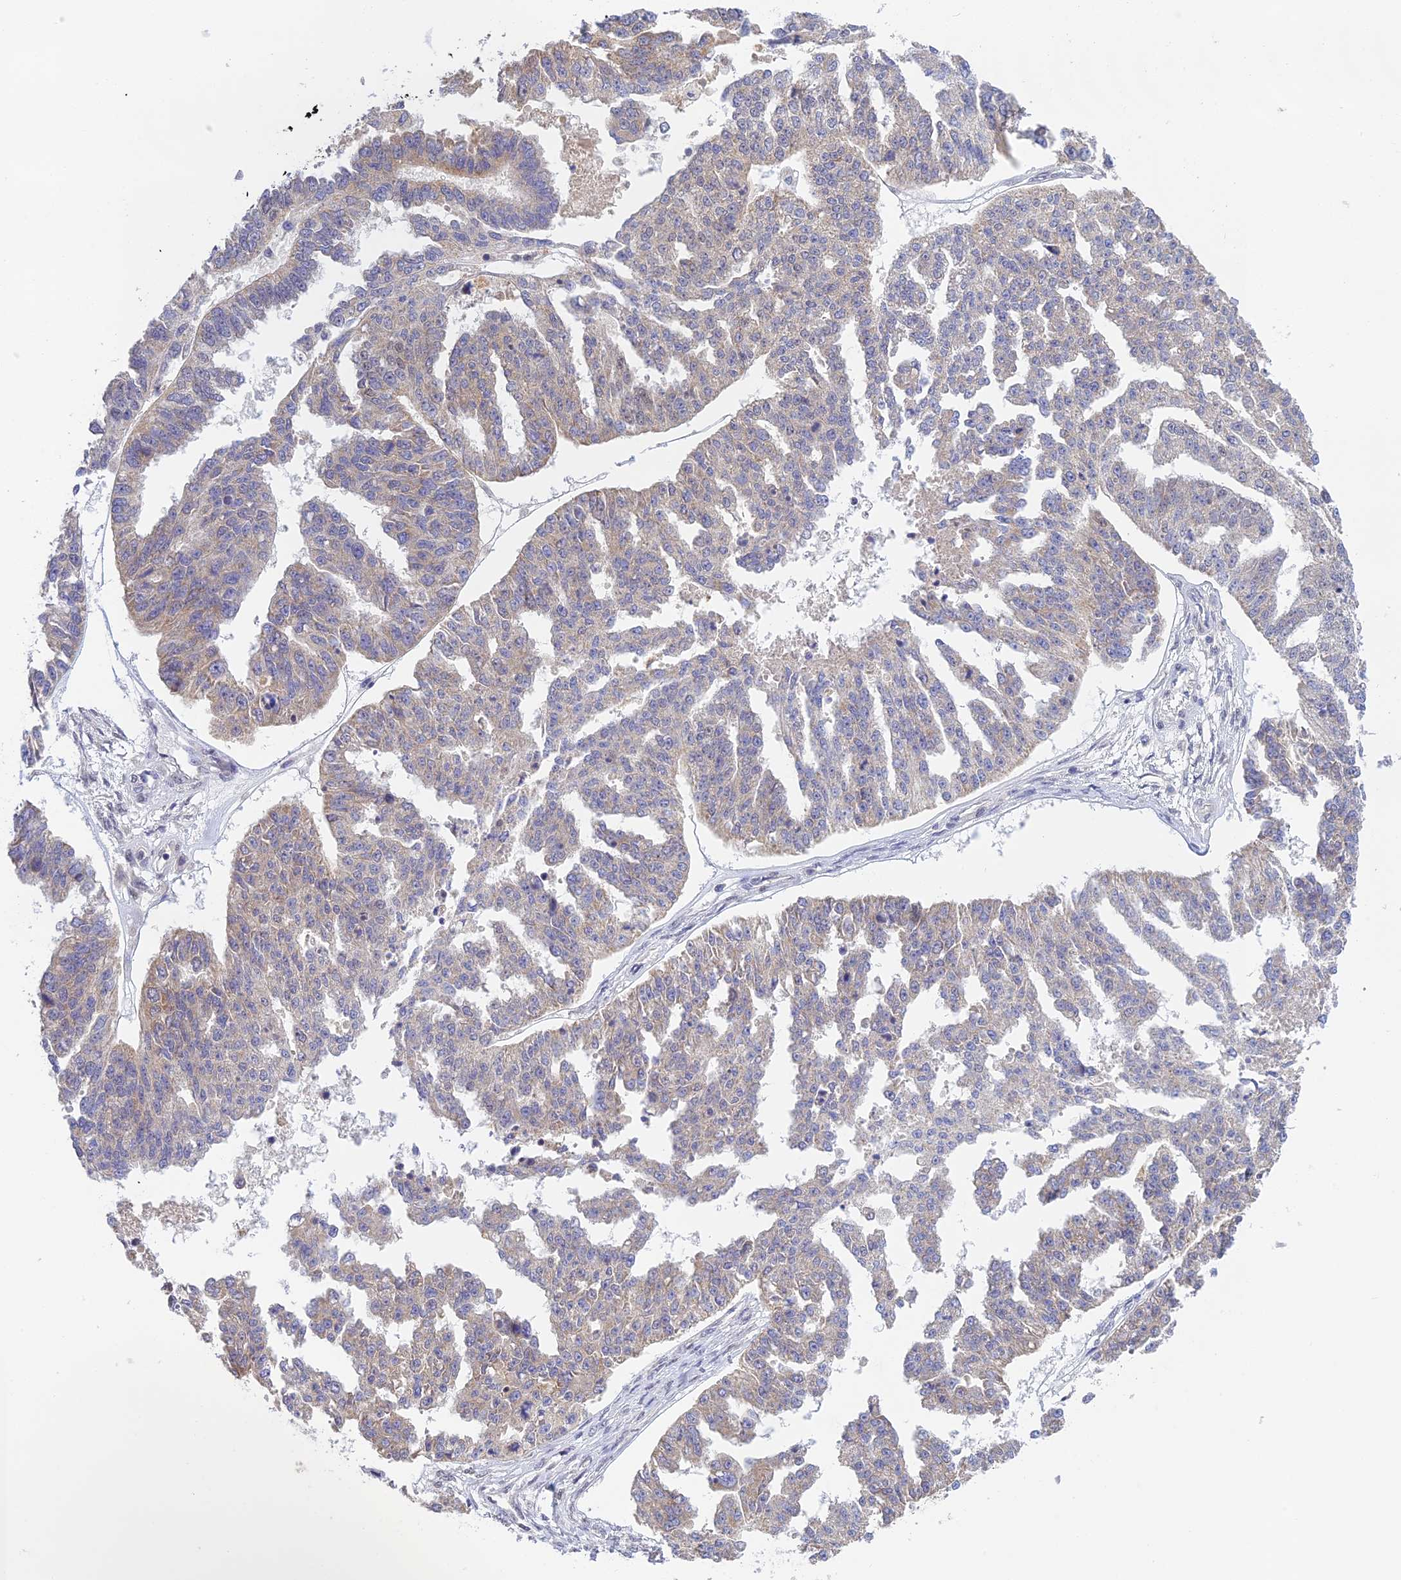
{"staining": {"intensity": "negative", "quantity": "none", "location": "none"}, "tissue": "ovarian cancer", "cell_type": "Tumor cells", "image_type": "cancer", "snomed": [{"axis": "morphology", "description": "Cystadenocarcinoma, serous, NOS"}, {"axis": "topography", "description": "Ovary"}], "caption": "Protein analysis of serous cystadenocarcinoma (ovarian) displays no significant expression in tumor cells.", "gene": "PEX16", "patient": {"sex": "female", "age": 58}}